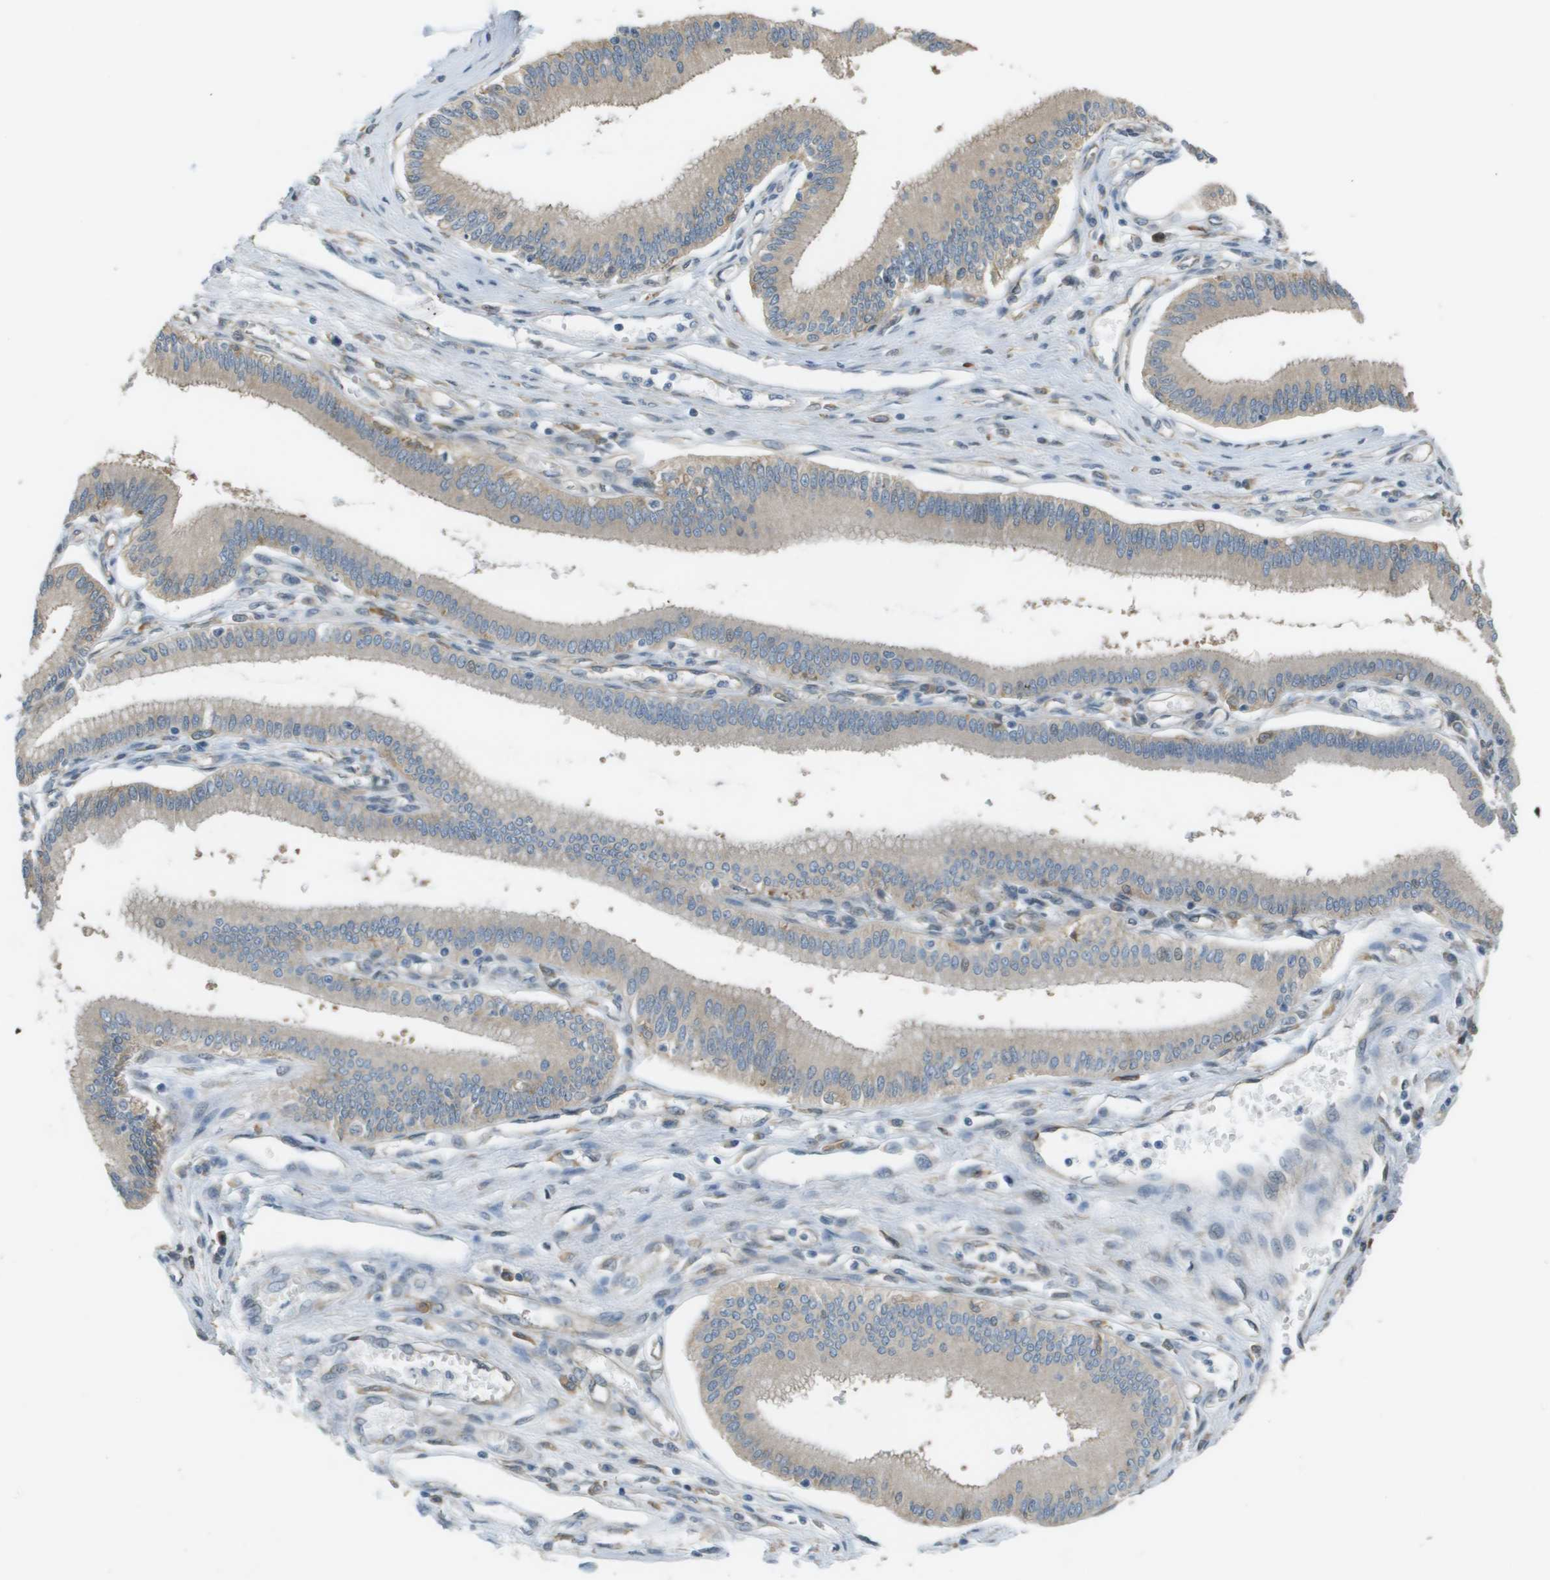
{"staining": {"intensity": "weak", "quantity": "<25%", "location": "cytoplasmic/membranous"}, "tissue": "pancreatic cancer", "cell_type": "Tumor cells", "image_type": "cancer", "snomed": [{"axis": "morphology", "description": "Adenocarcinoma, NOS"}, {"axis": "topography", "description": "Pancreas"}], "caption": "IHC histopathology image of adenocarcinoma (pancreatic) stained for a protein (brown), which exhibits no expression in tumor cells.", "gene": "CORO1B", "patient": {"sex": "male", "age": 56}}